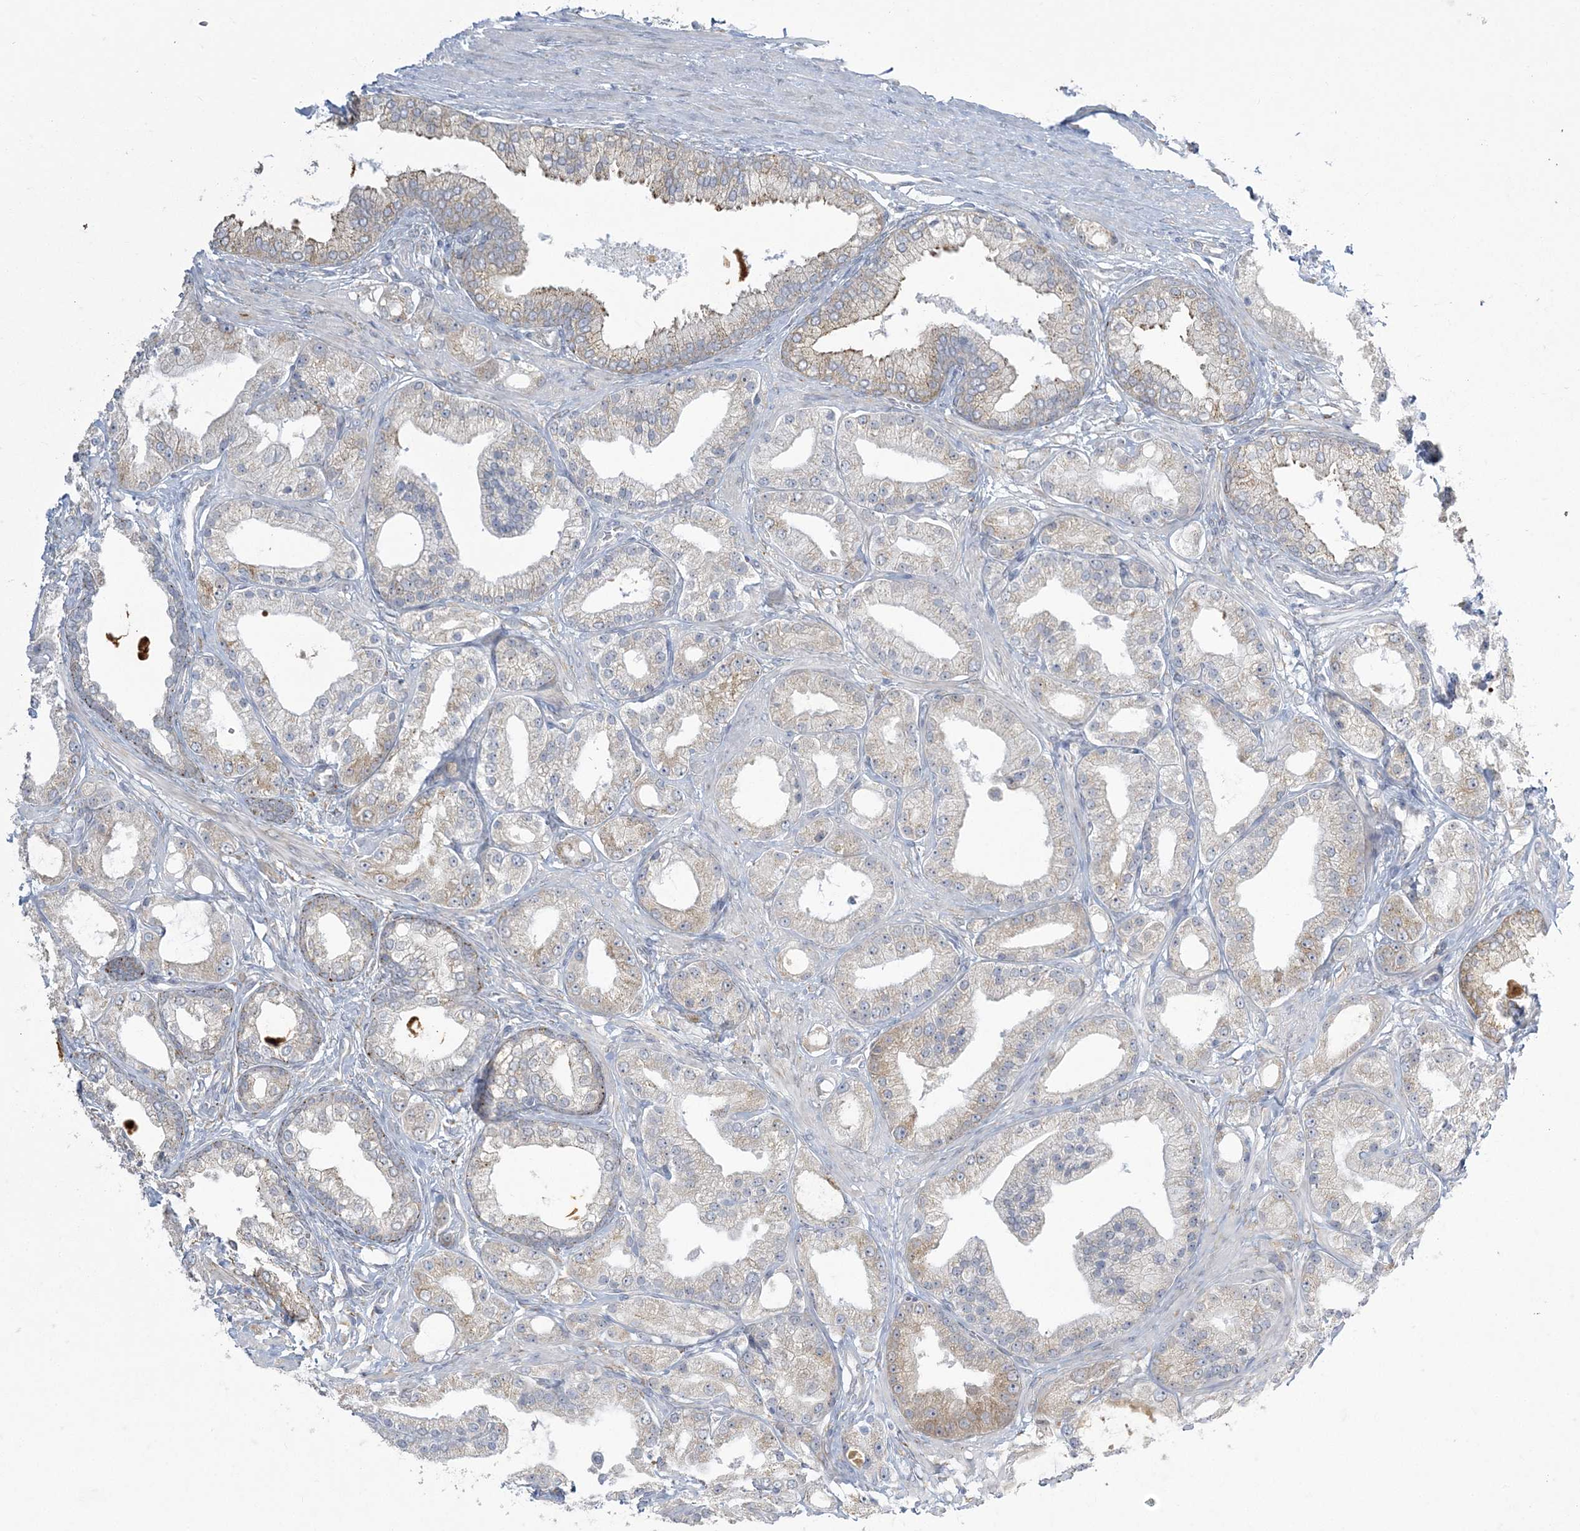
{"staining": {"intensity": "weak", "quantity": "<25%", "location": "cytoplasmic/membranous"}, "tissue": "prostate cancer", "cell_type": "Tumor cells", "image_type": "cancer", "snomed": [{"axis": "morphology", "description": "Adenocarcinoma, Low grade"}, {"axis": "topography", "description": "Prostate"}], "caption": "The micrograph reveals no staining of tumor cells in low-grade adenocarcinoma (prostate).", "gene": "ZC3H6", "patient": {"sex": "male", "age": 67}}